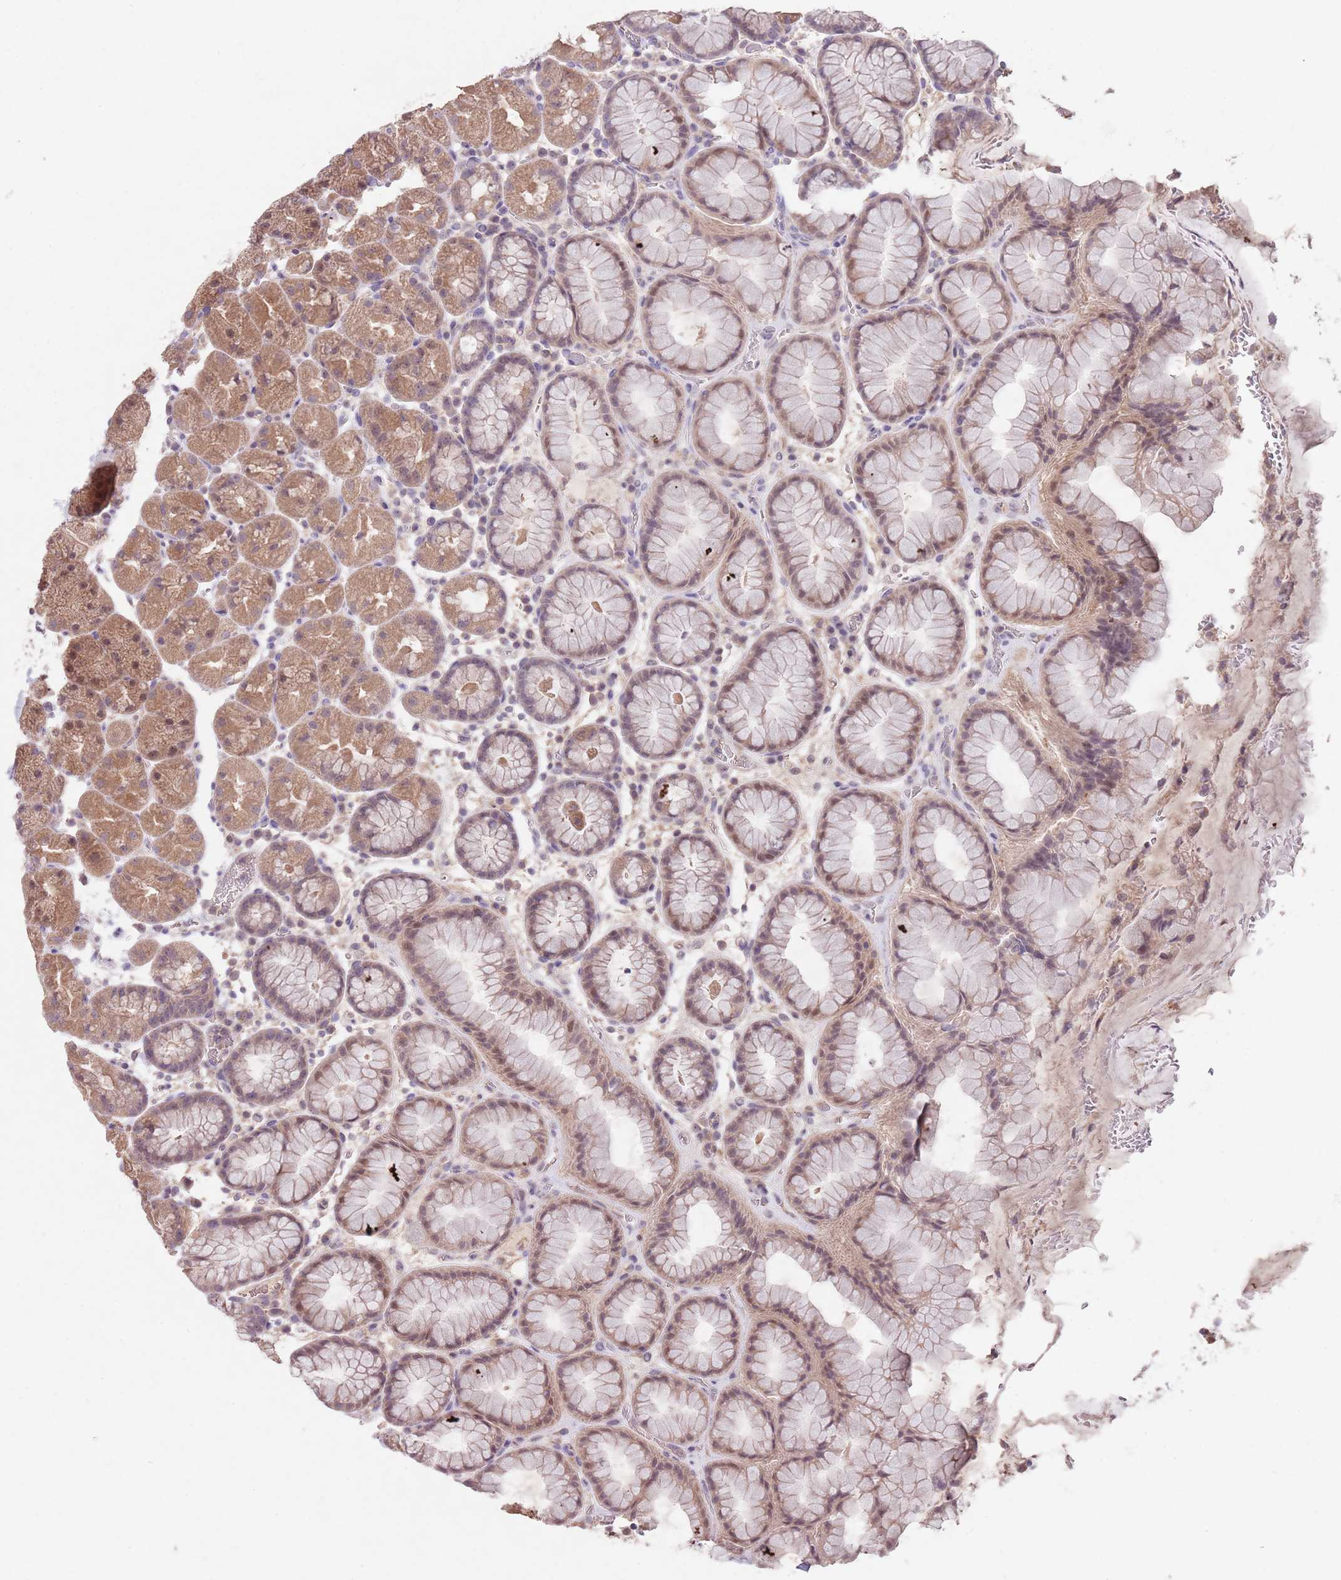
{"staining": {"intensity": "moderate", "quantity": ">75%", "location": "cytoplasmic/membranous,nuclear"}, "tissue": "stomach", "cell_type": "Glandular cells", "image_type": "normal", "snomed": [{"axis": "morphology", "description": "Normal tissue, NOS"}, {"axis": "topography", "description": "Stomach, upper"}, {"axis": "topography", "description": "Stomach, lower"}], "caption": "The image shows a brown stain indicating the presence of a protein in the cytoplasmic/membranous,nuclear of glandular cells in stomach. The protein of interest is stained brown, and the nuclei are stained in blue (DAB IHC with brightfield microscopy, high magnification).", "gene": "NRDE2", "patient": {"sex": "male", "age": 67}}